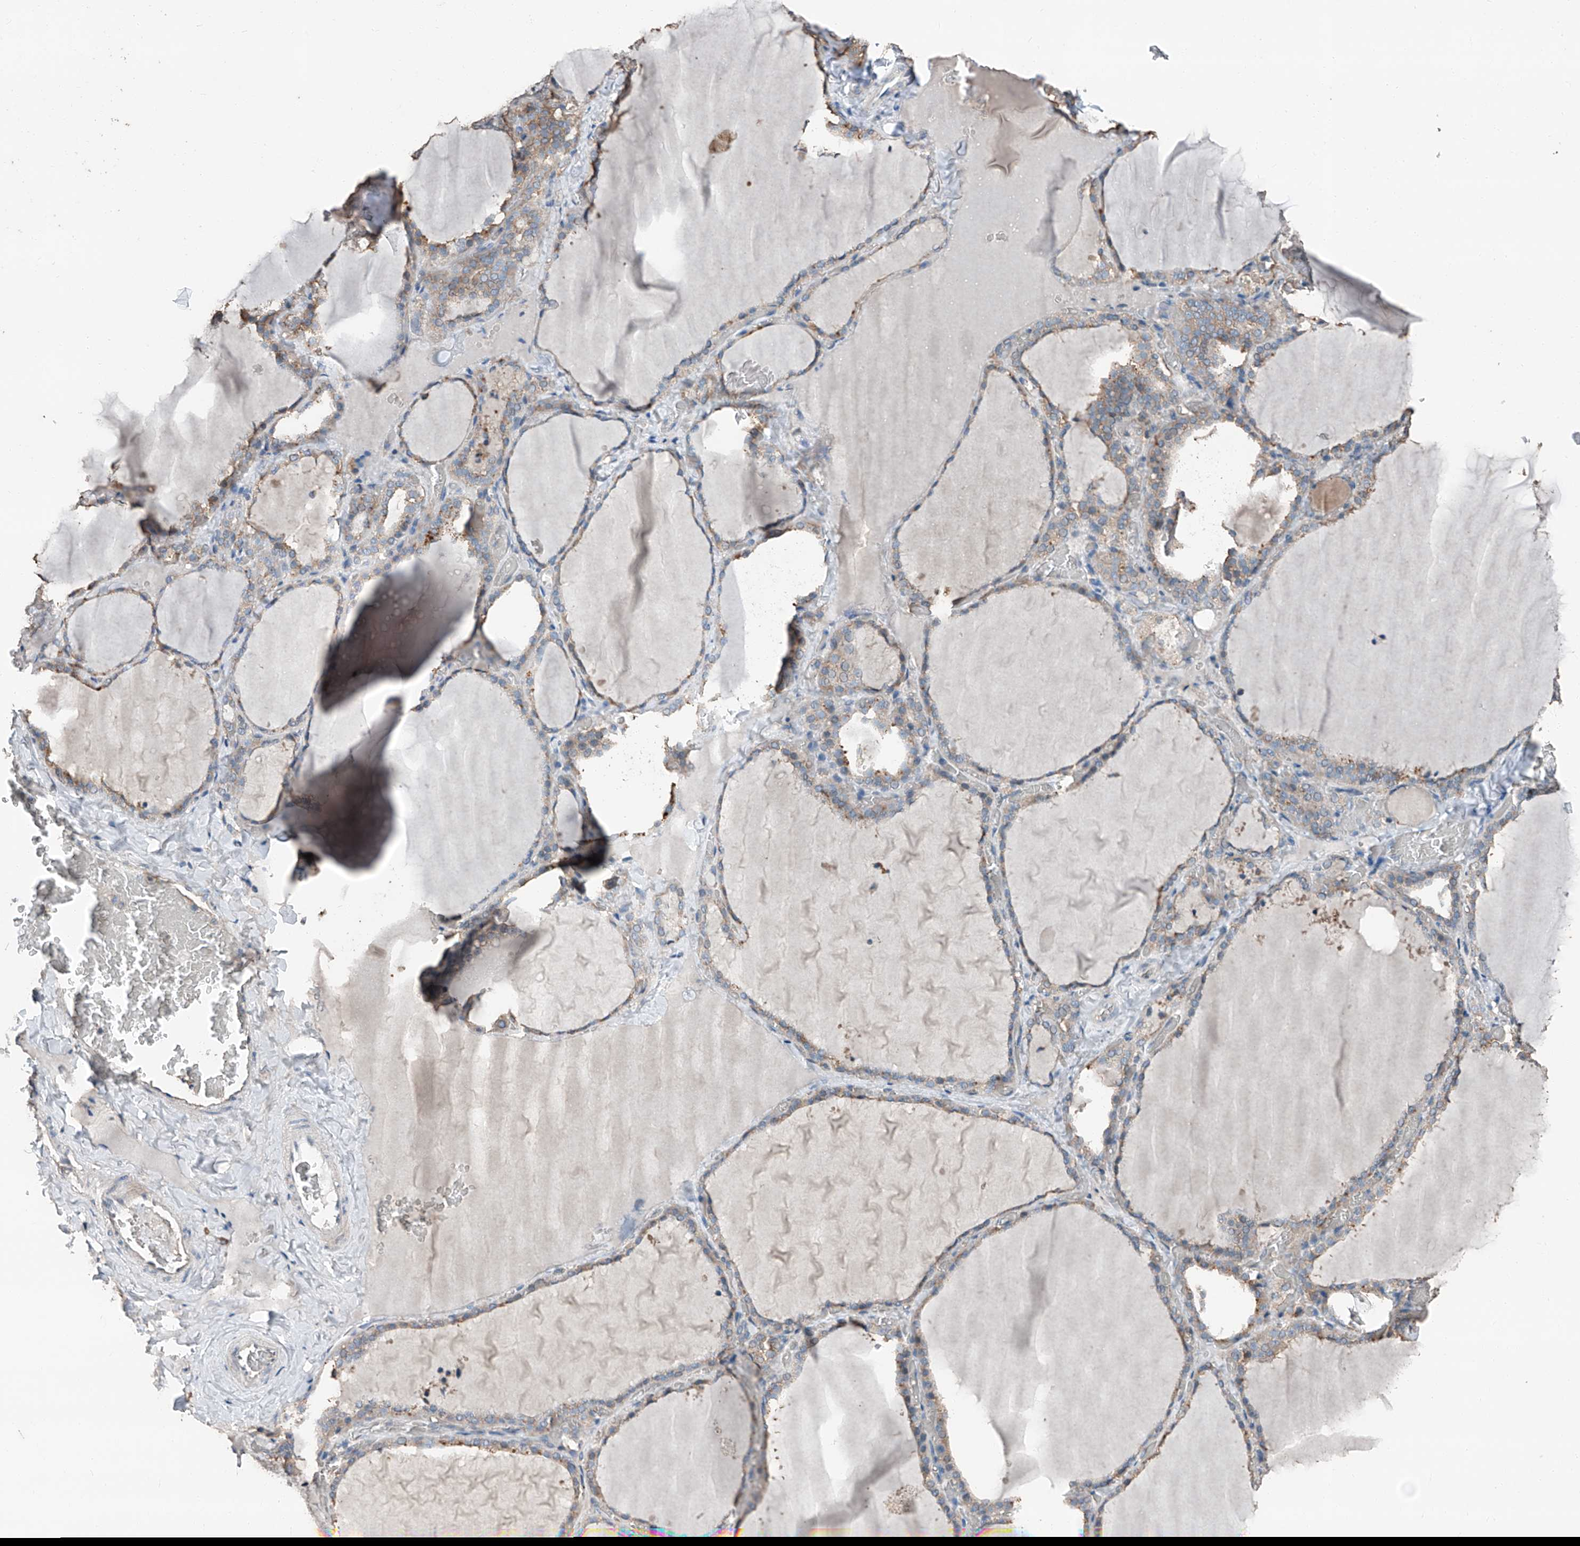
{"staining": {"intensity": "moderate", "quantity": "25%-75%", "location": "cytoplasmic/membranous"}, "tissue": "thyroid gland", "cell_type": "Glandular cells", "image_type": "normal", "snomed": [{"axis": "morphology", "description": "Normal tissue, NOS"}, {"axis": "topography", "description": "Thyroid gland"}], "caption": "Immunohistochemical staining of normal thyroid gland displays 25%-75% levels of moderate cytoplasmic/membranous protein expression in approximately 25%-75% of glandular cells.", "gene": "MAMLD1", "patient": {"sex": "female", "age": 22}}